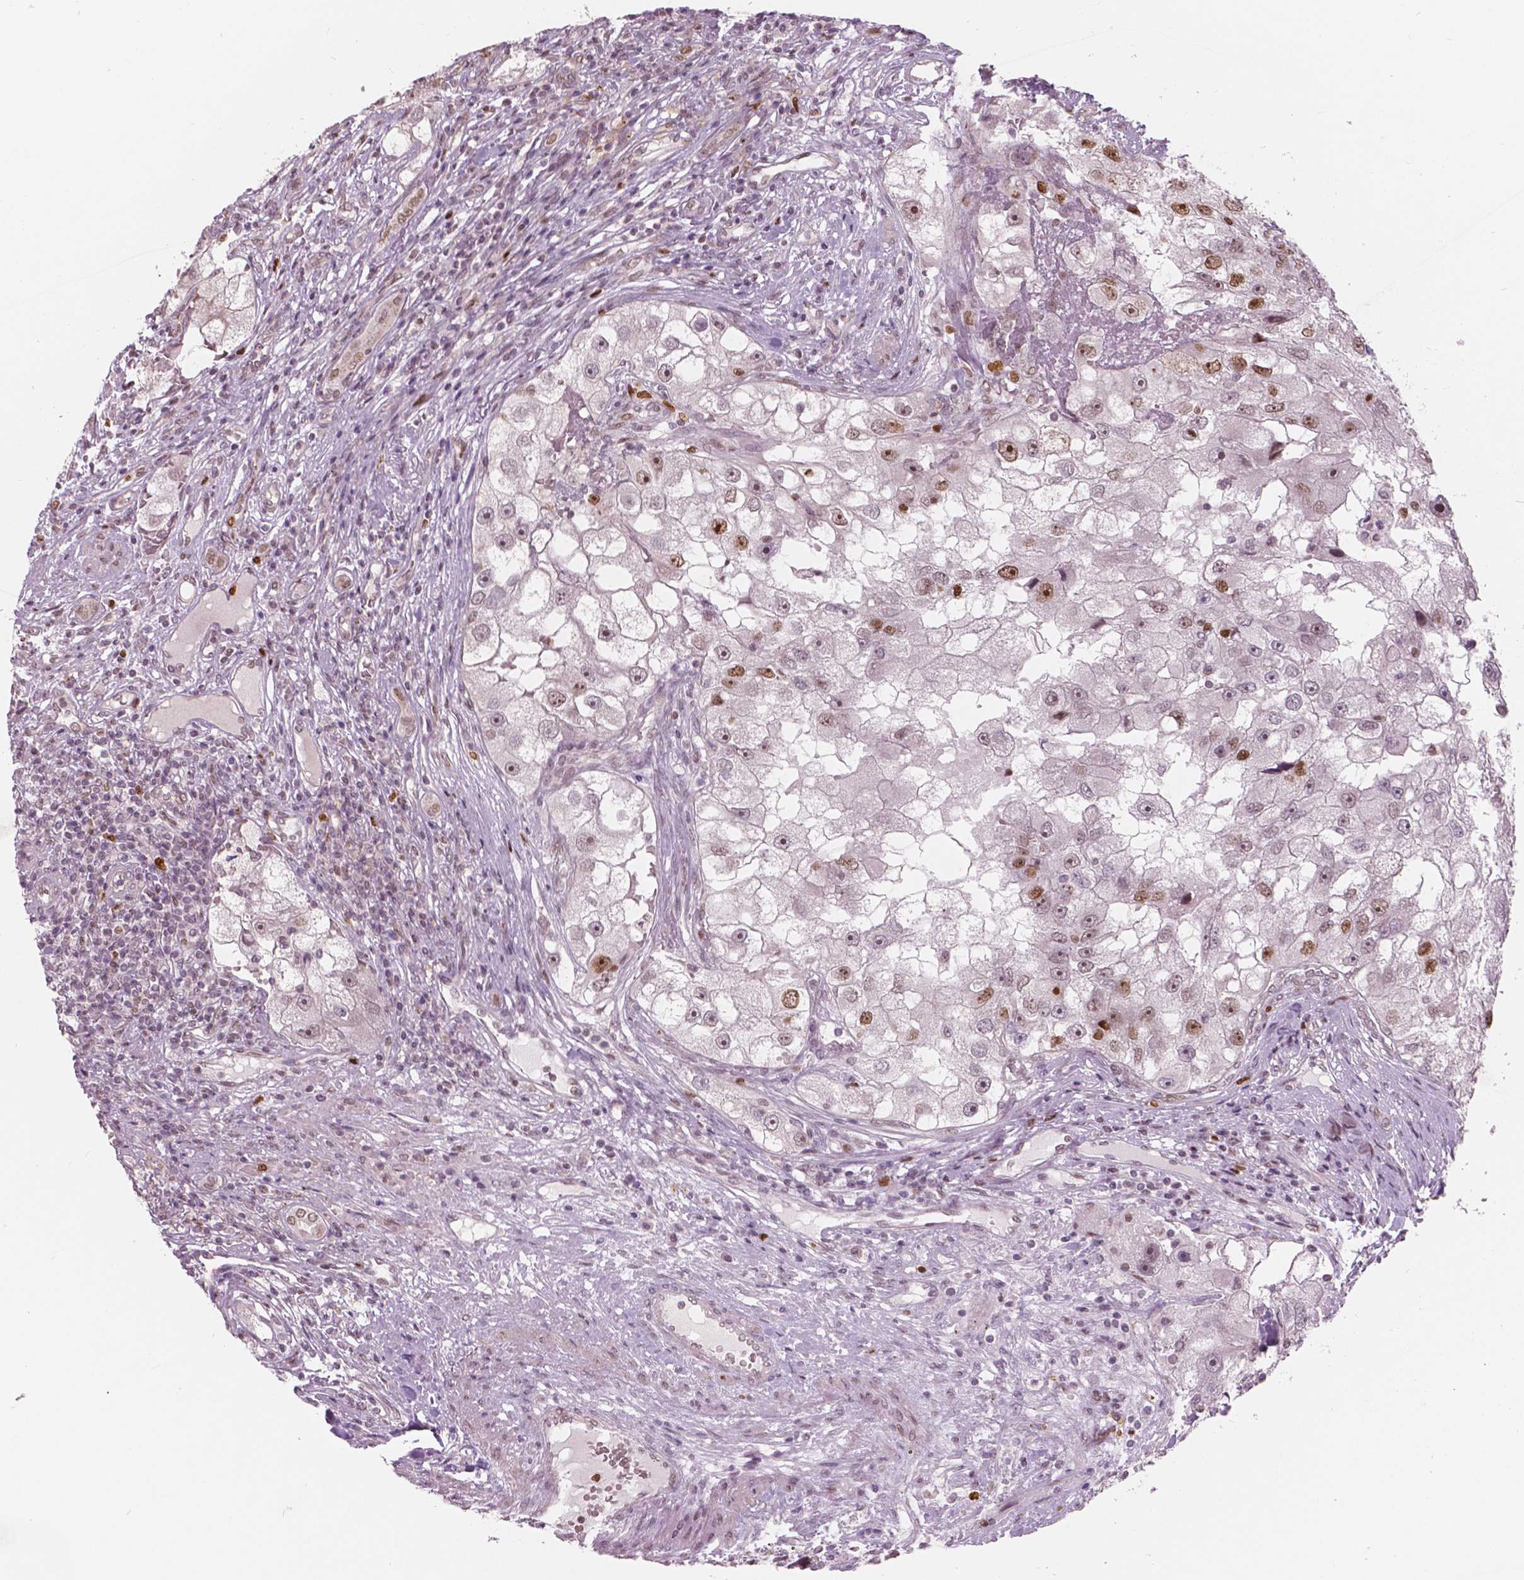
{"staining": {"intensity": "strong", "quantity": "25%-75%", "location": "nuclear"}, "tissue": "renal cancer", "cell_type": "Tumor cells", "image_type": "cancer", "snomed": [{"axis": "morphology", "description": "Adenocarcinoma, NOS"}, {"axis": "topography", "description": "Kidney"}], "caption": "Immunohistochemical staining of human renal adenocarcinoma demonstrates strong nuclear protein expression in about 25%-75% of tumor cells.", "gene": "NSD2", "patient": {"sex": "male", "age": 63}}